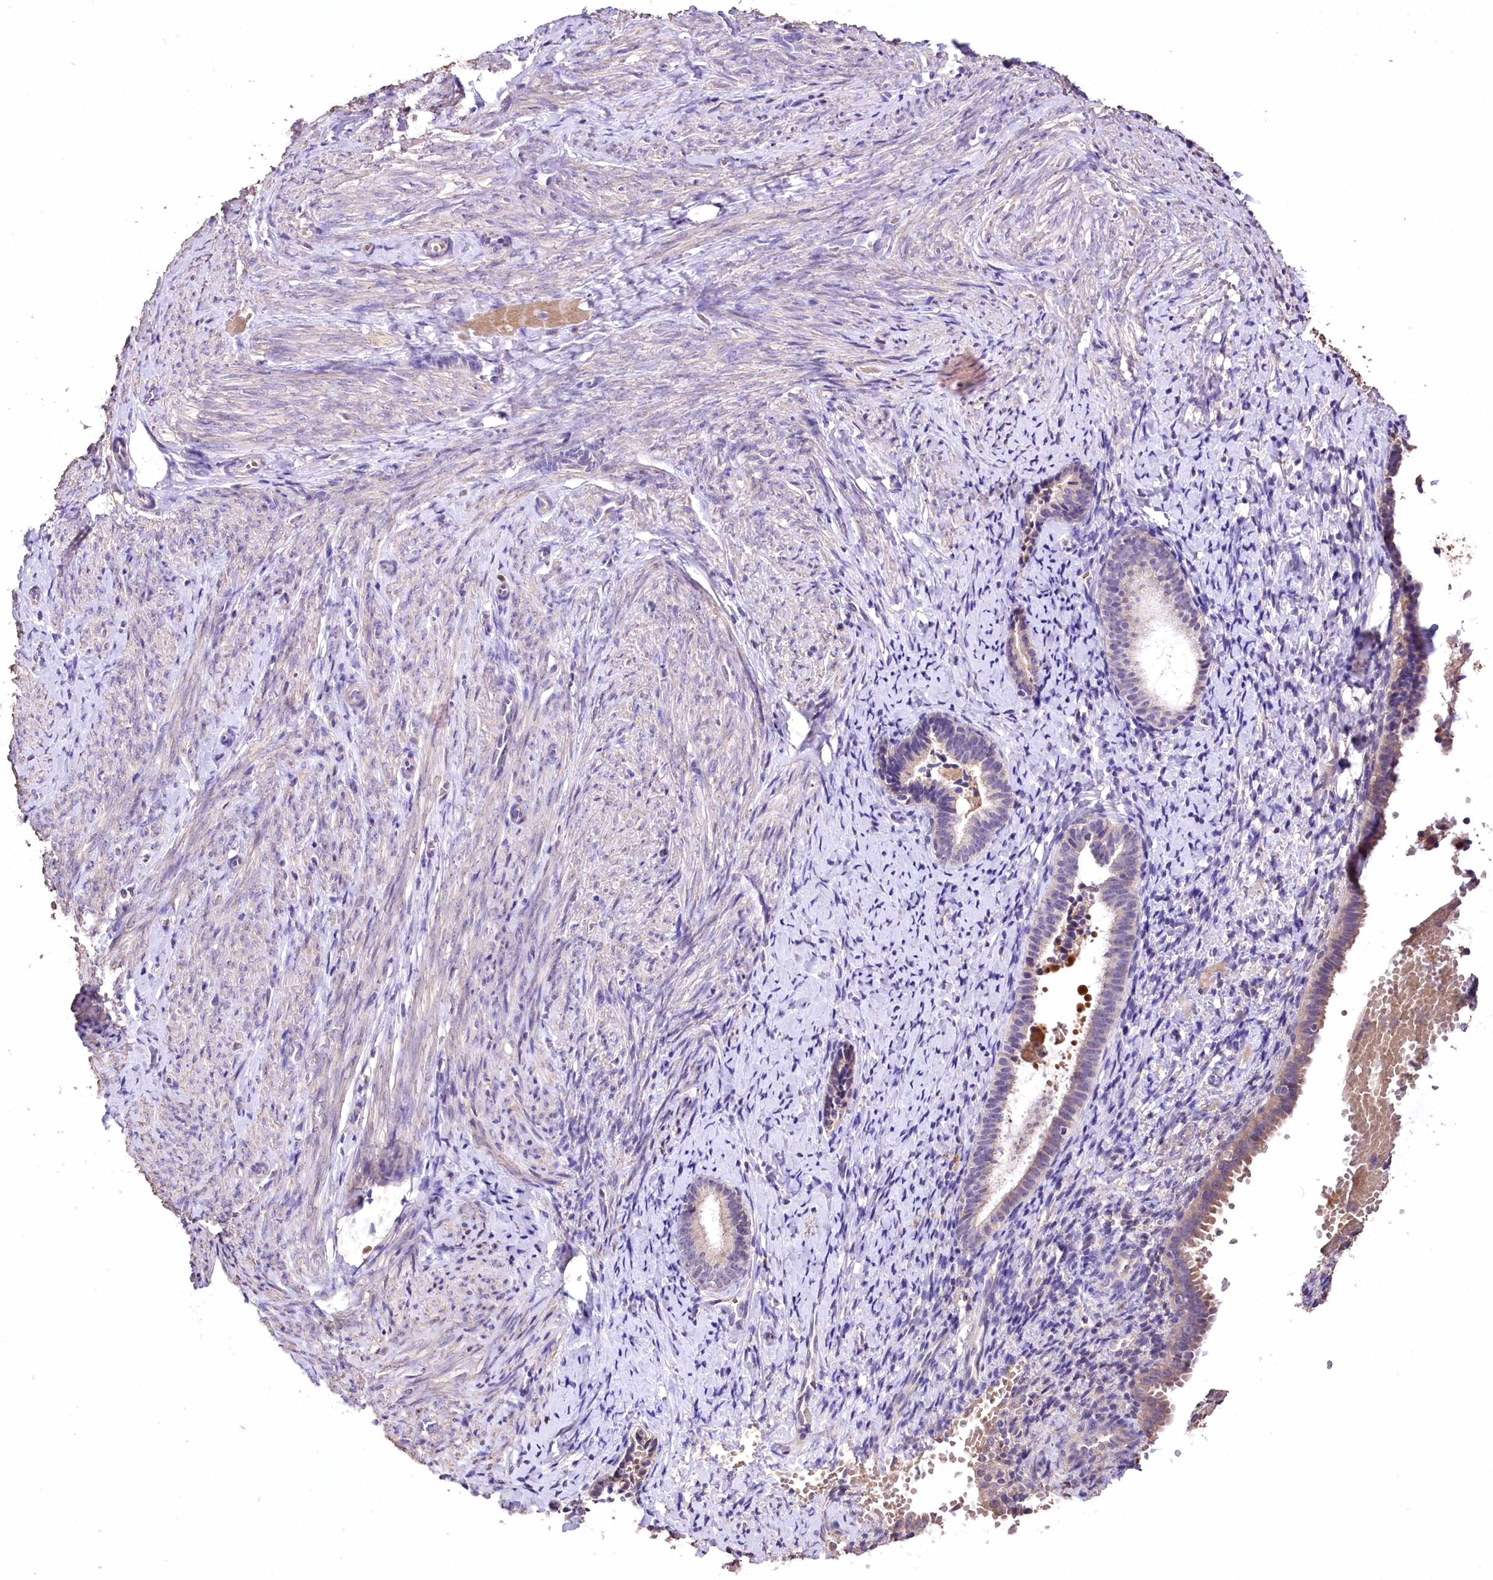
{"staining": {"intensity": "negative", "quantity": "none", "location": "none"}, "tissue": "endometrium", "cell_type": "Cells in endometrial stroma", "image_type": "normal", "snomed": [{"axis": "morphology", "description": "Normal tissue, NOS"}, {"axis": "topography", "description": "Endometrium"}], "caption": "An IHC photomicrograph of normal endometrium is shown. There is no staining in cells in endometrial stroma of endometrium. (Stains: DAB (3,3'-diaminobenzidine) IHC with hematoxylin counter stain, Microscopy: brightfield microscopy at high magnification).", "gene": "PCYOX1L", "patient": {"sex": "female", "age": 72}}